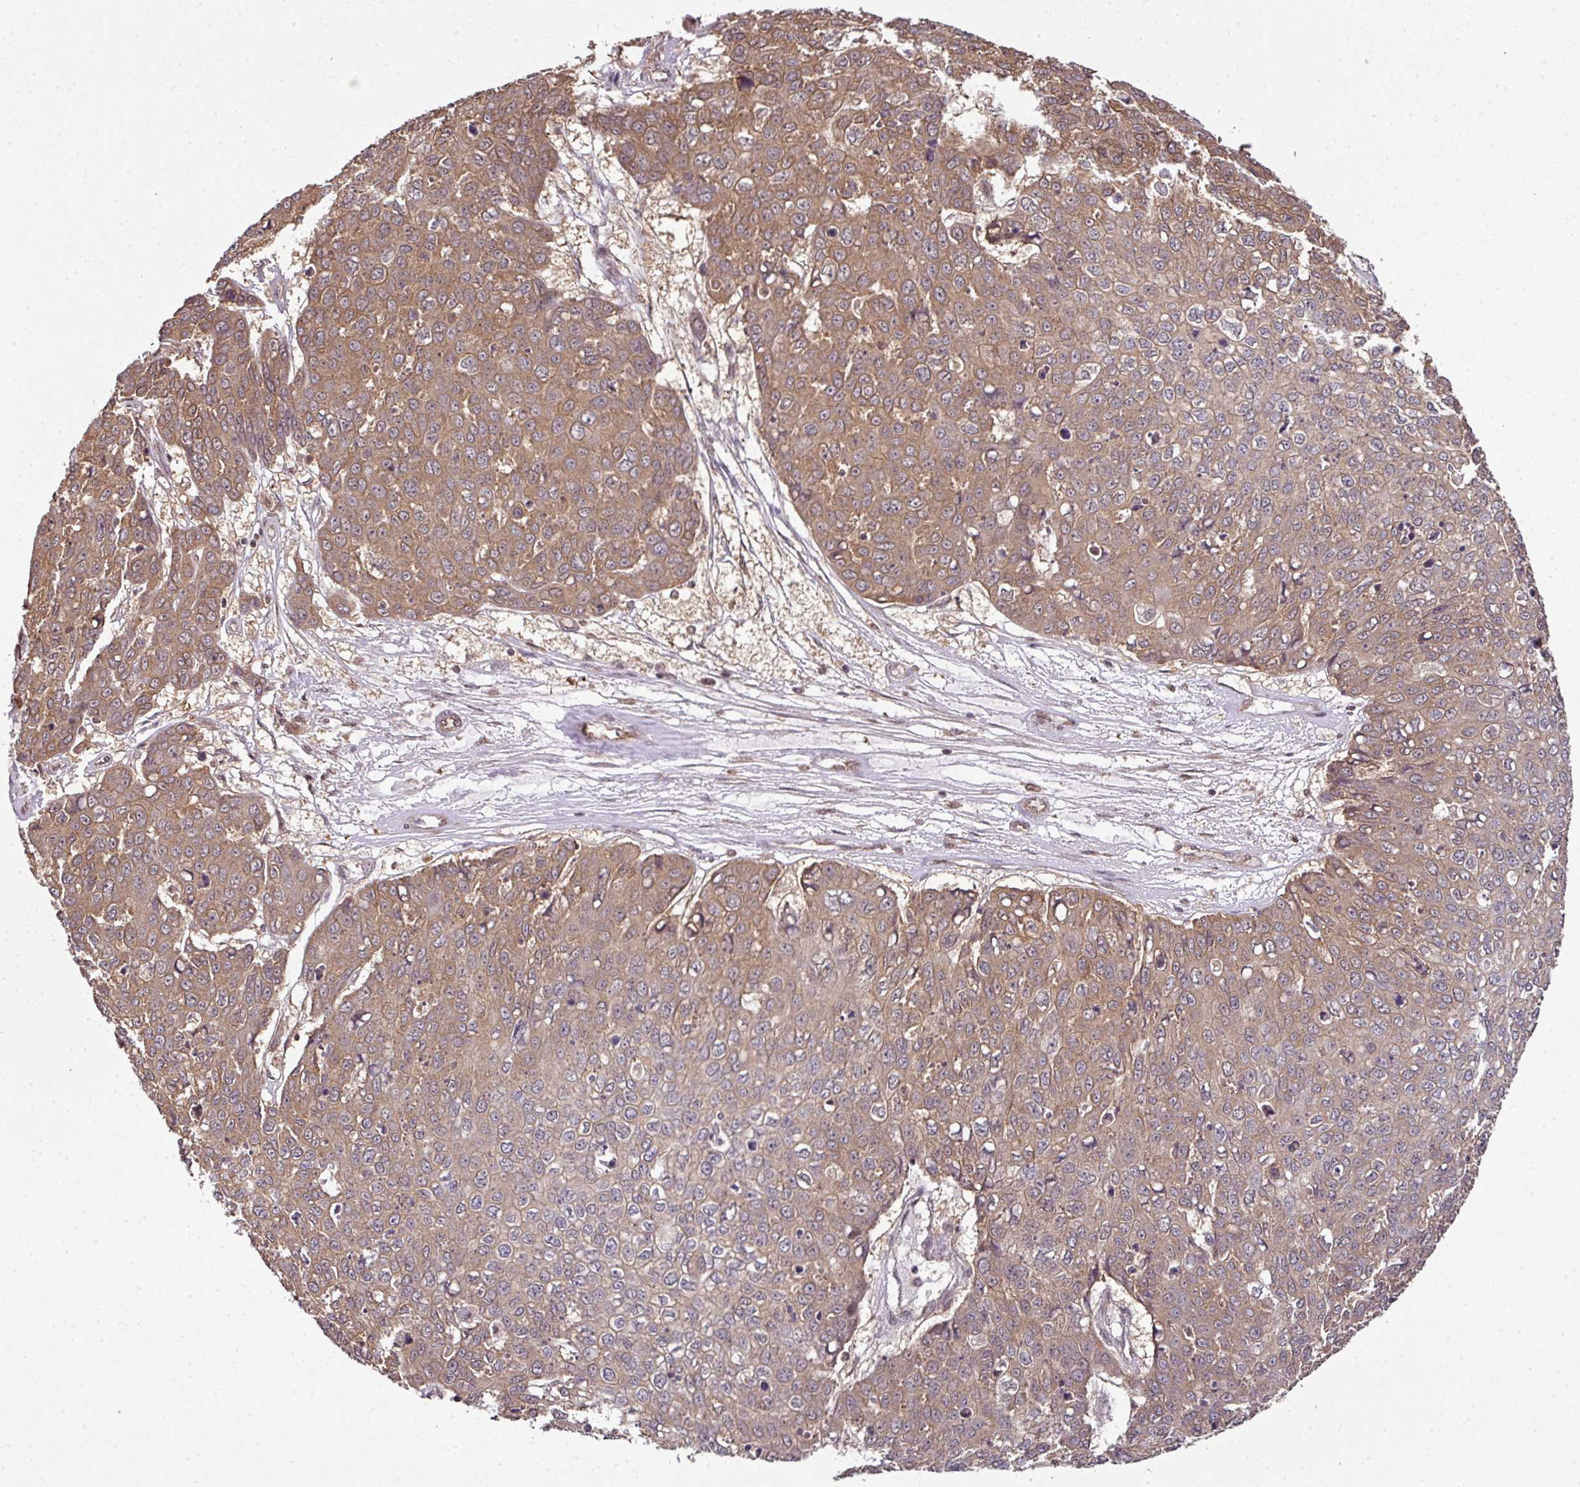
{"staining": {"intensity": "moderate", "quantity": "25%-75%", "location": "cytoplasmic/membranous,nuclear"}, "tissue": "skin cancer", "cell_type": "Tumor cells", "image_type": "cancer", "snomed": [{"axis": "morphology", "description": "Normal tissue, NOS"}, {"axis": "morphology", "description": "Squamous cell carcinoma, NOS"}, {"axis": "topography", "description": "Skin"}], "caption": "Immunohistochemistry (IHC) of skin cancer (squamous cell carcinoma) demonstrates medium levels of moderate cytoplasmic/membranous and nuclear positivity in approximately 25%-75% of tumor cells.", "gene": "ANKRD18A", "patient": {"sex": "male", "age": 72}}